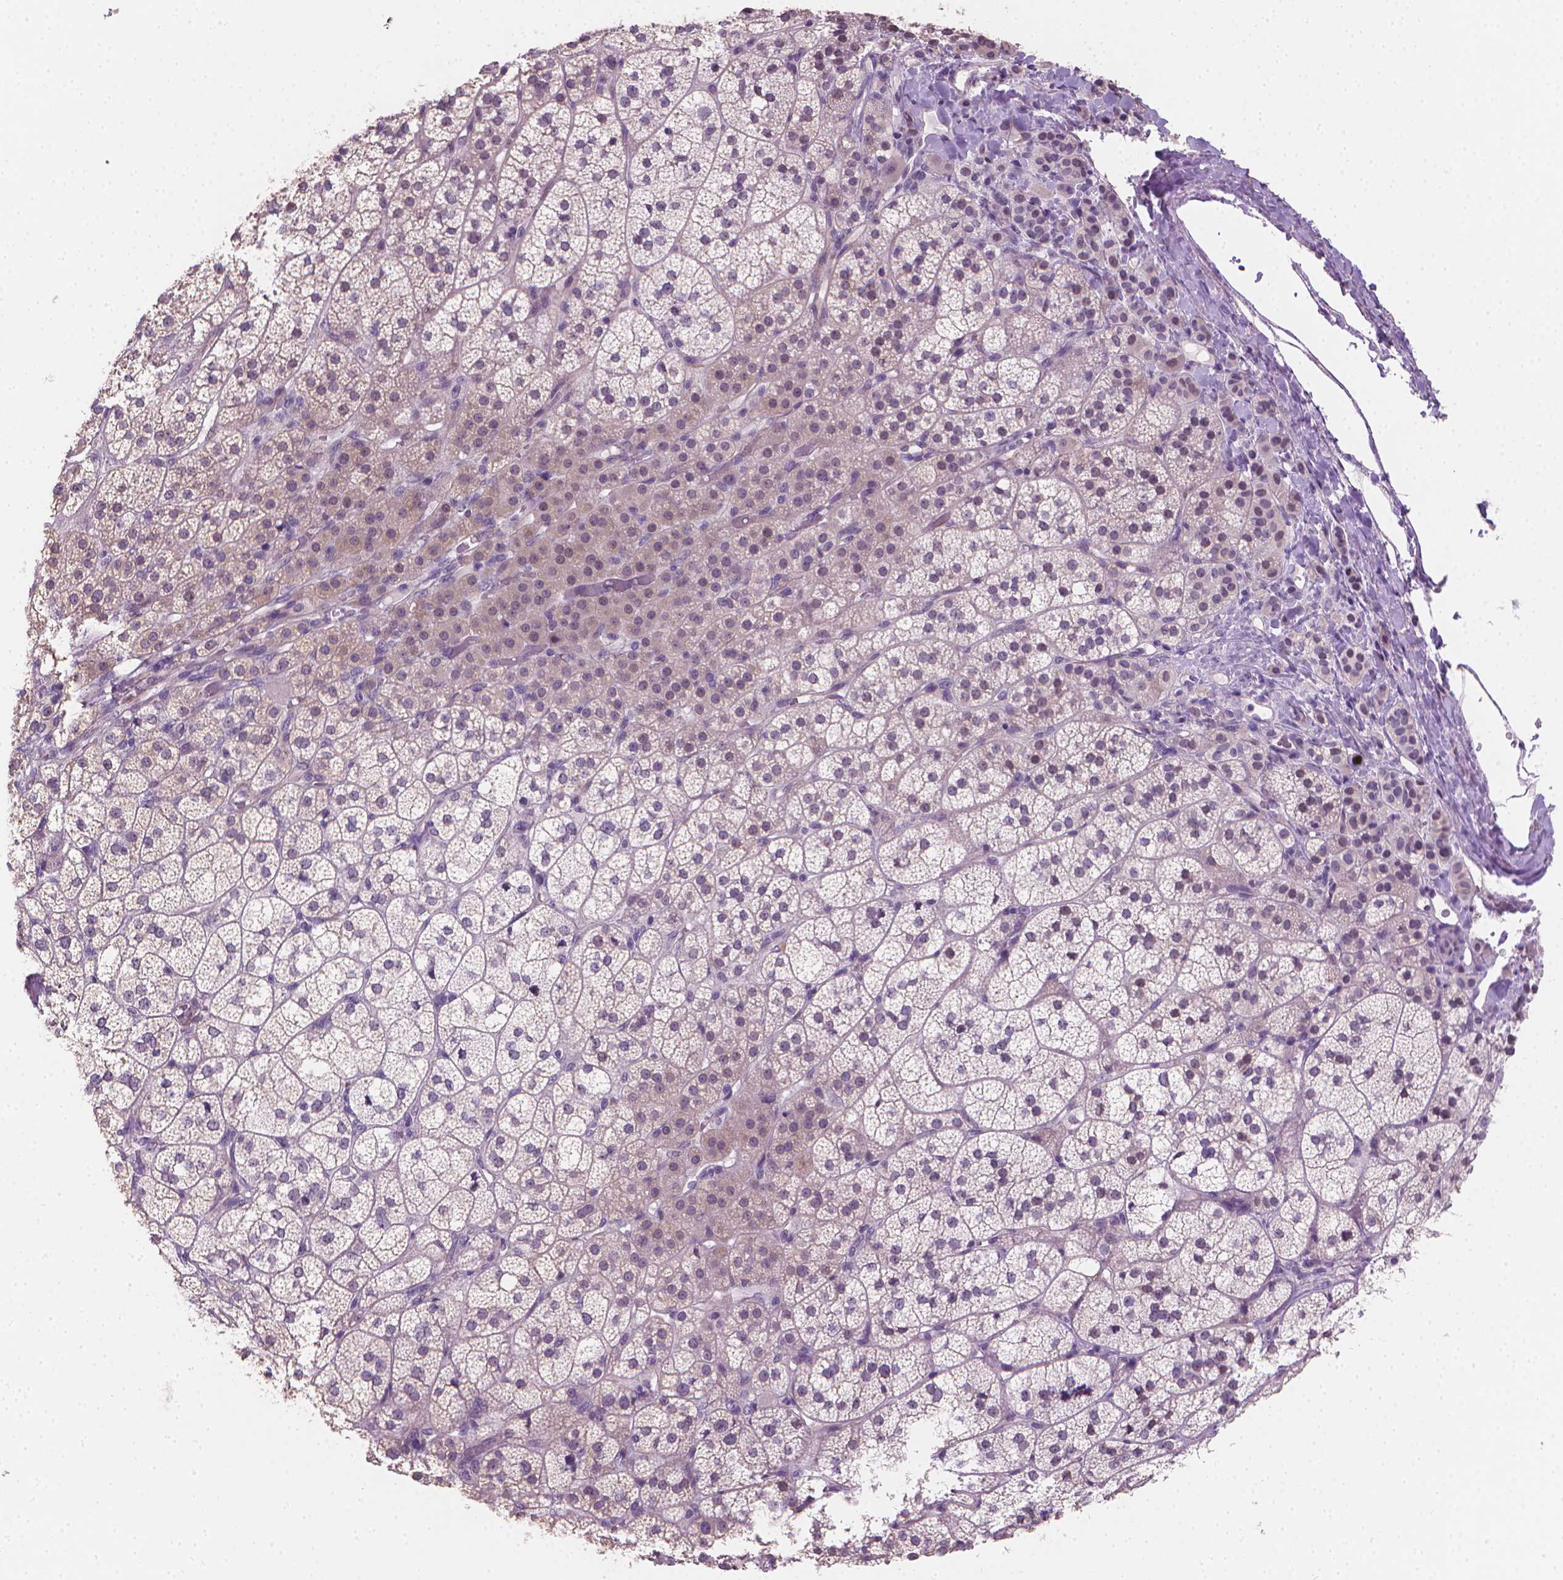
{"staining": {"intensity": "weak", "quantity": "<25%", "location": "cytoplasmic/membranous"}, "tissue": "adrenal gland", "cell_type": "Glandular cells", "image_type": "normal", "snomed": [{"axis": "morphology", "description": "Normal tissue, NOS"}, {"axis": "topography", "description": "Adrenal gland"}], "caption": "Immunohistochemical staining of unremarkable adrenal gland reveals no significant expression in glandular cells.", "gene": "CLXN", "patient": {"sex": "female", "age": 60}}